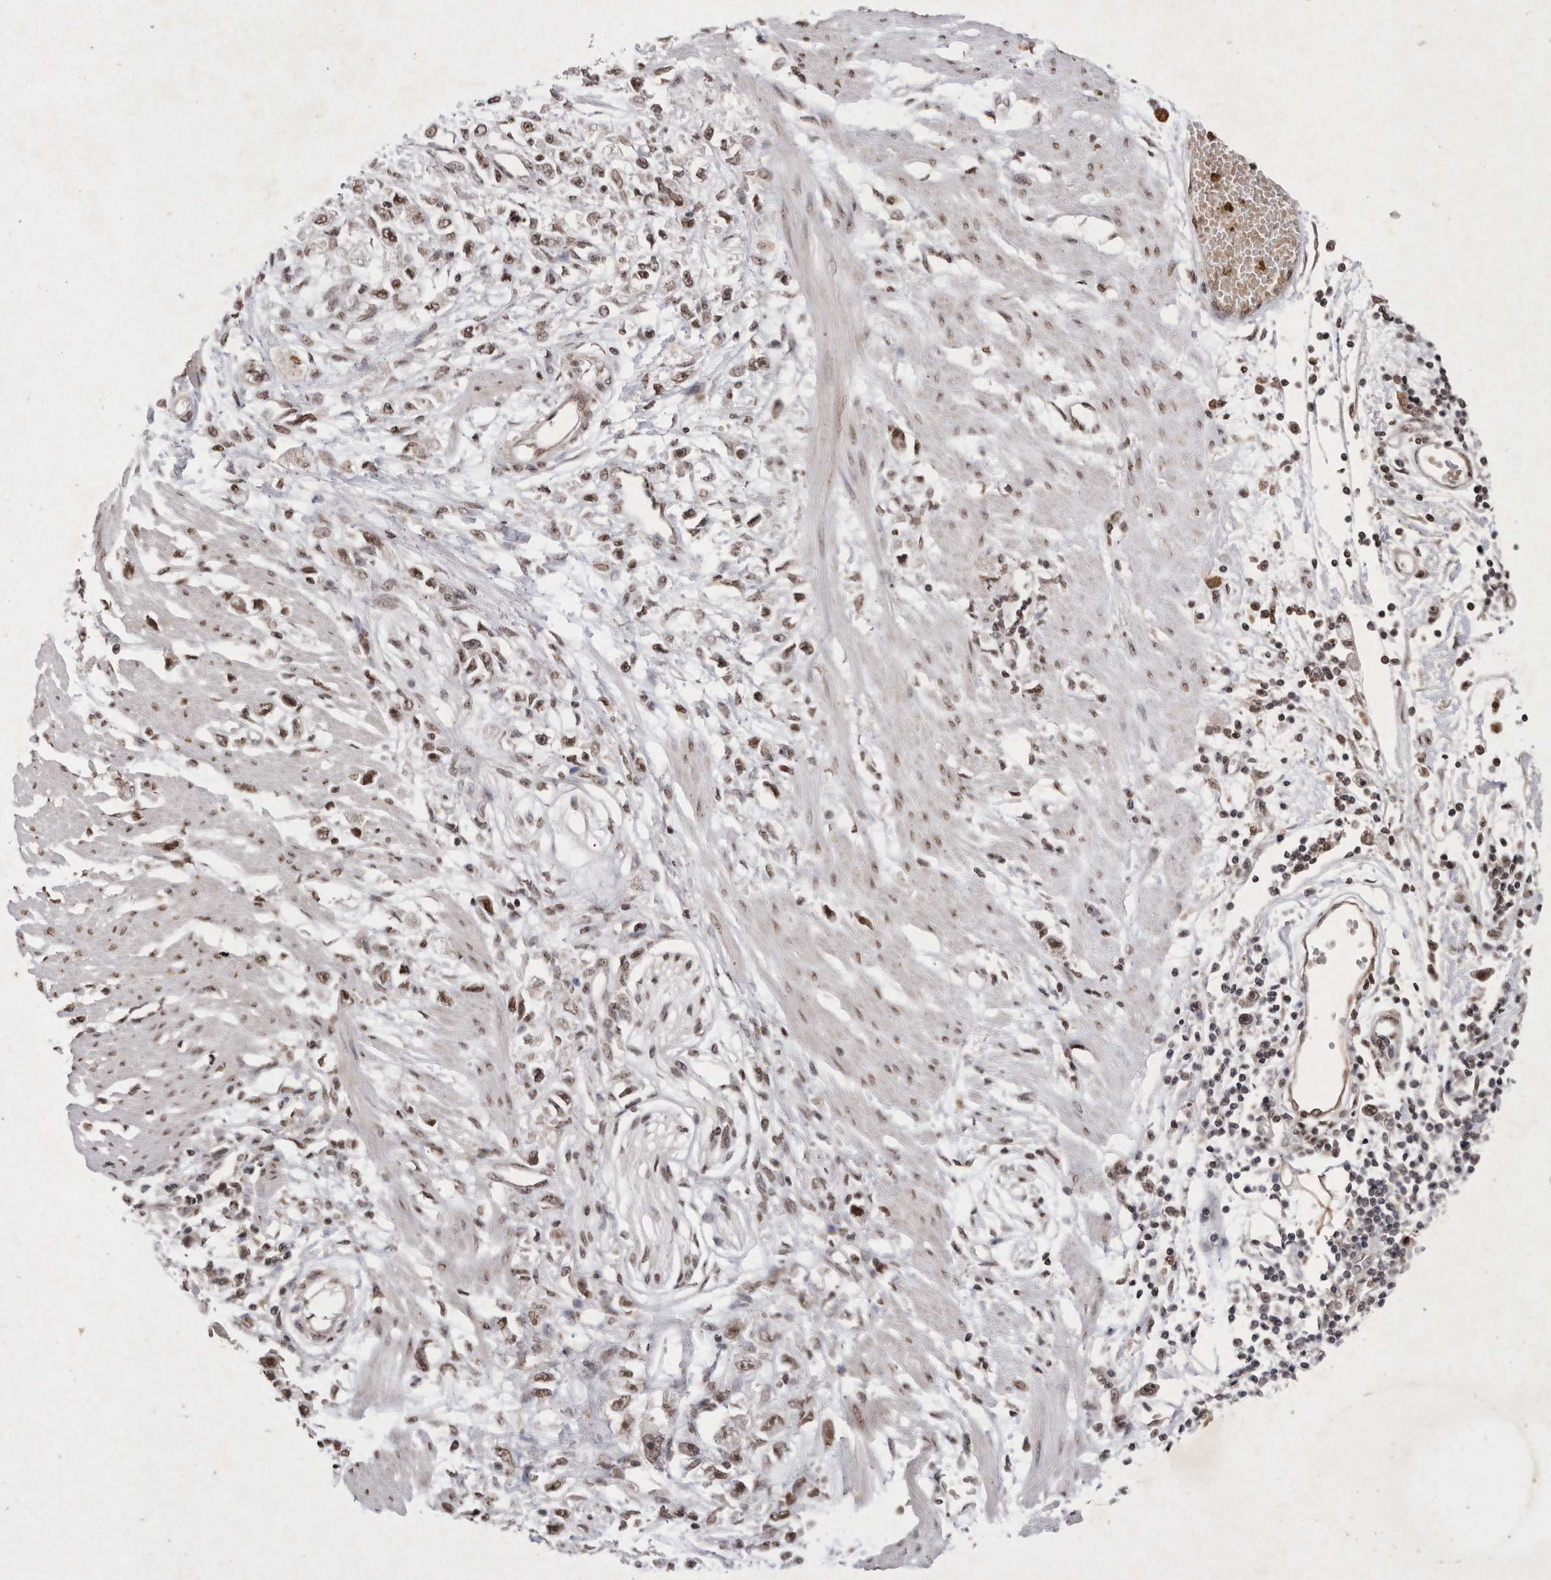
{"staining": {"intensity": "moderate", "quantity": ">75%", "location": "nuclear"}, "tissue": "stomach cancer", "cell_type": "Tumor cells", "image_type": "cancer", "snomed": [{"axis": "morphology", "description": "Adenocarcinoma, NOS"}, {"axis": "topography", "description": "Stomach"}], "caption": "This histopathology image displays stomach cancer (adenocarcinoma) stained with immunohistochemistry to label a protein in brown. The nuclear of tumor cells show moderate positivity for the protein. Nuclei are counter-stained blue.", "gene": "STK11", "patient": {"sex": "female", "age": 59}}